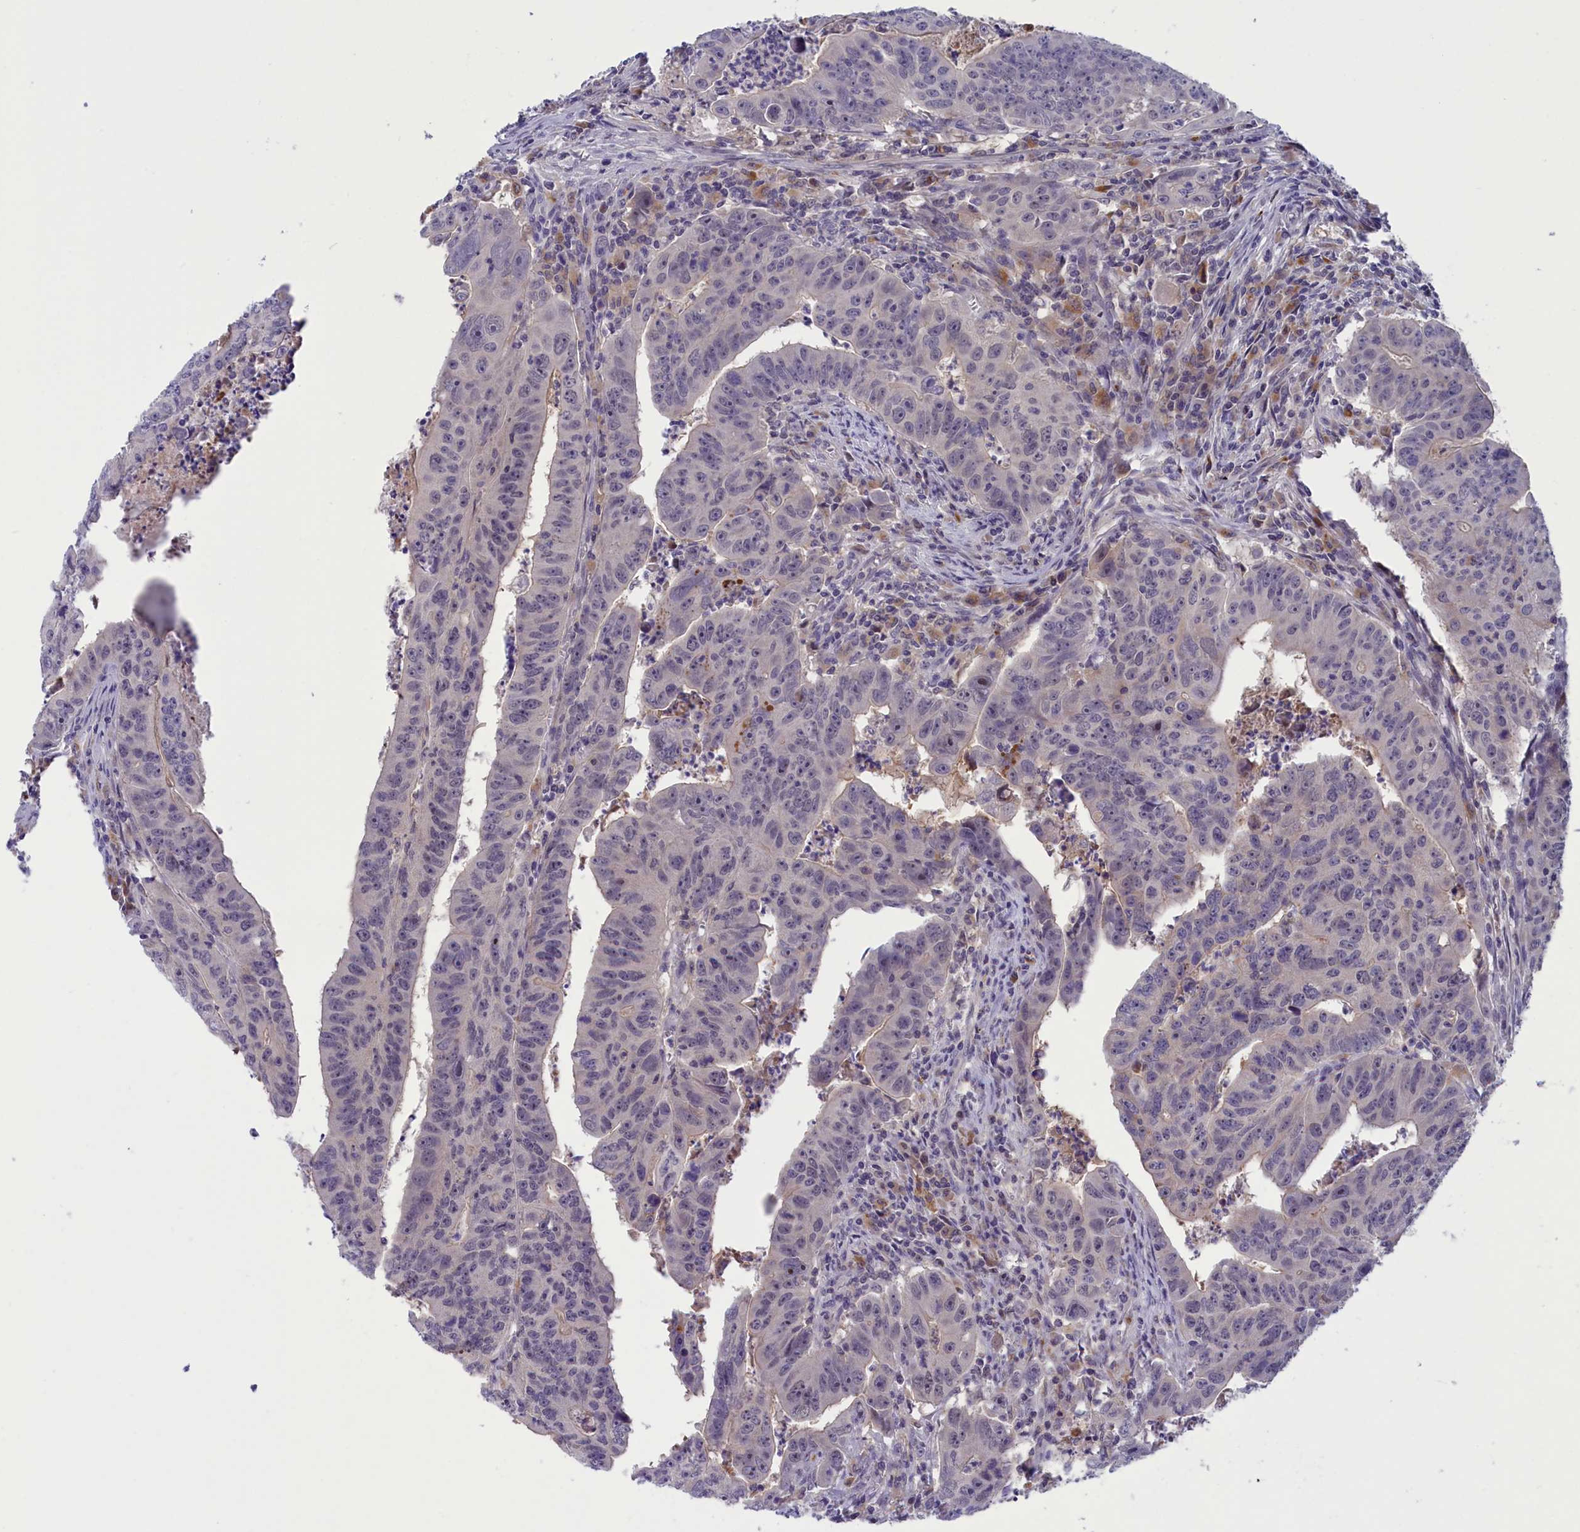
{"staining": {"intensity": "negative", "quantity": "none", "location": "none"}, "tissue": "colorectal cancer", "cell_type": "Tumor cells", "image_type": "cancer", "snomed": [{"axis": "morphology", "description": "Adenocarcinoma, NOS"}, {"axis": "topography", "description": "Rectum"}], "caption": "The micrograph displays no significant expression in tumor cells of colorectal cancer (adenocarcinoma).", "gene": "STYX", "patient": {"sex": "male", "age": 69}}